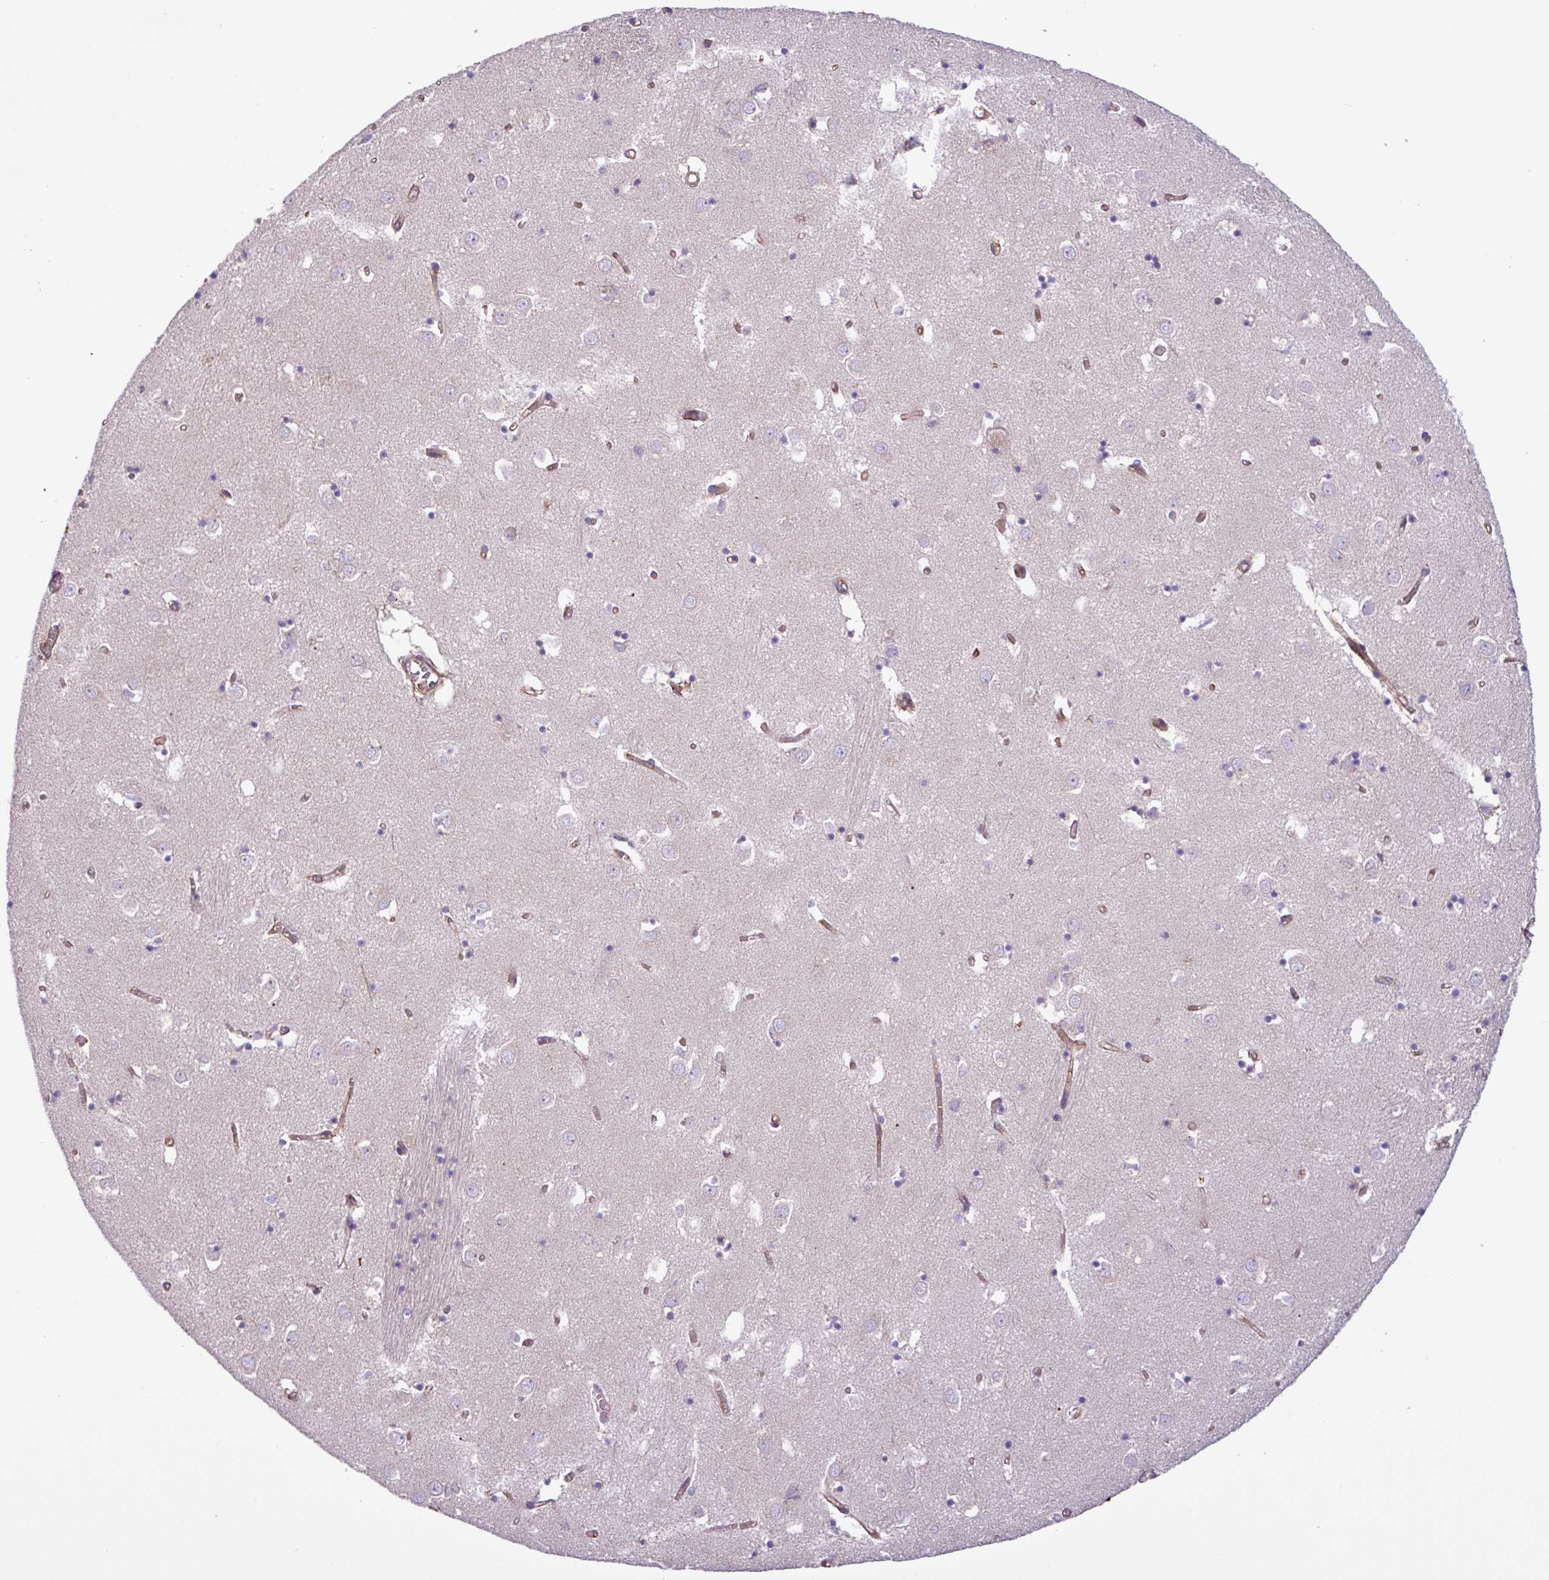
{"staining": {"intensity": "negative", "quantity": "none", "location": "none"}, "tissue": "caudate", "cell_type": "Glial cells", "image_type": "normal", "snomed": [{"axis": "morphology", "description": "Normal tissue, NOS"}, {"axis": "topography", "description": "Lateral ventricle wall"}], "caption": "Immunohistochemical staining of normal human caudate demonstrates no significant staining in glial cells. (DAB immunohistochemistry visualized using brightfield microscopy, high magnification).", "gene": "CNTRL", "patient": {"sex": "male", "age": 70}}